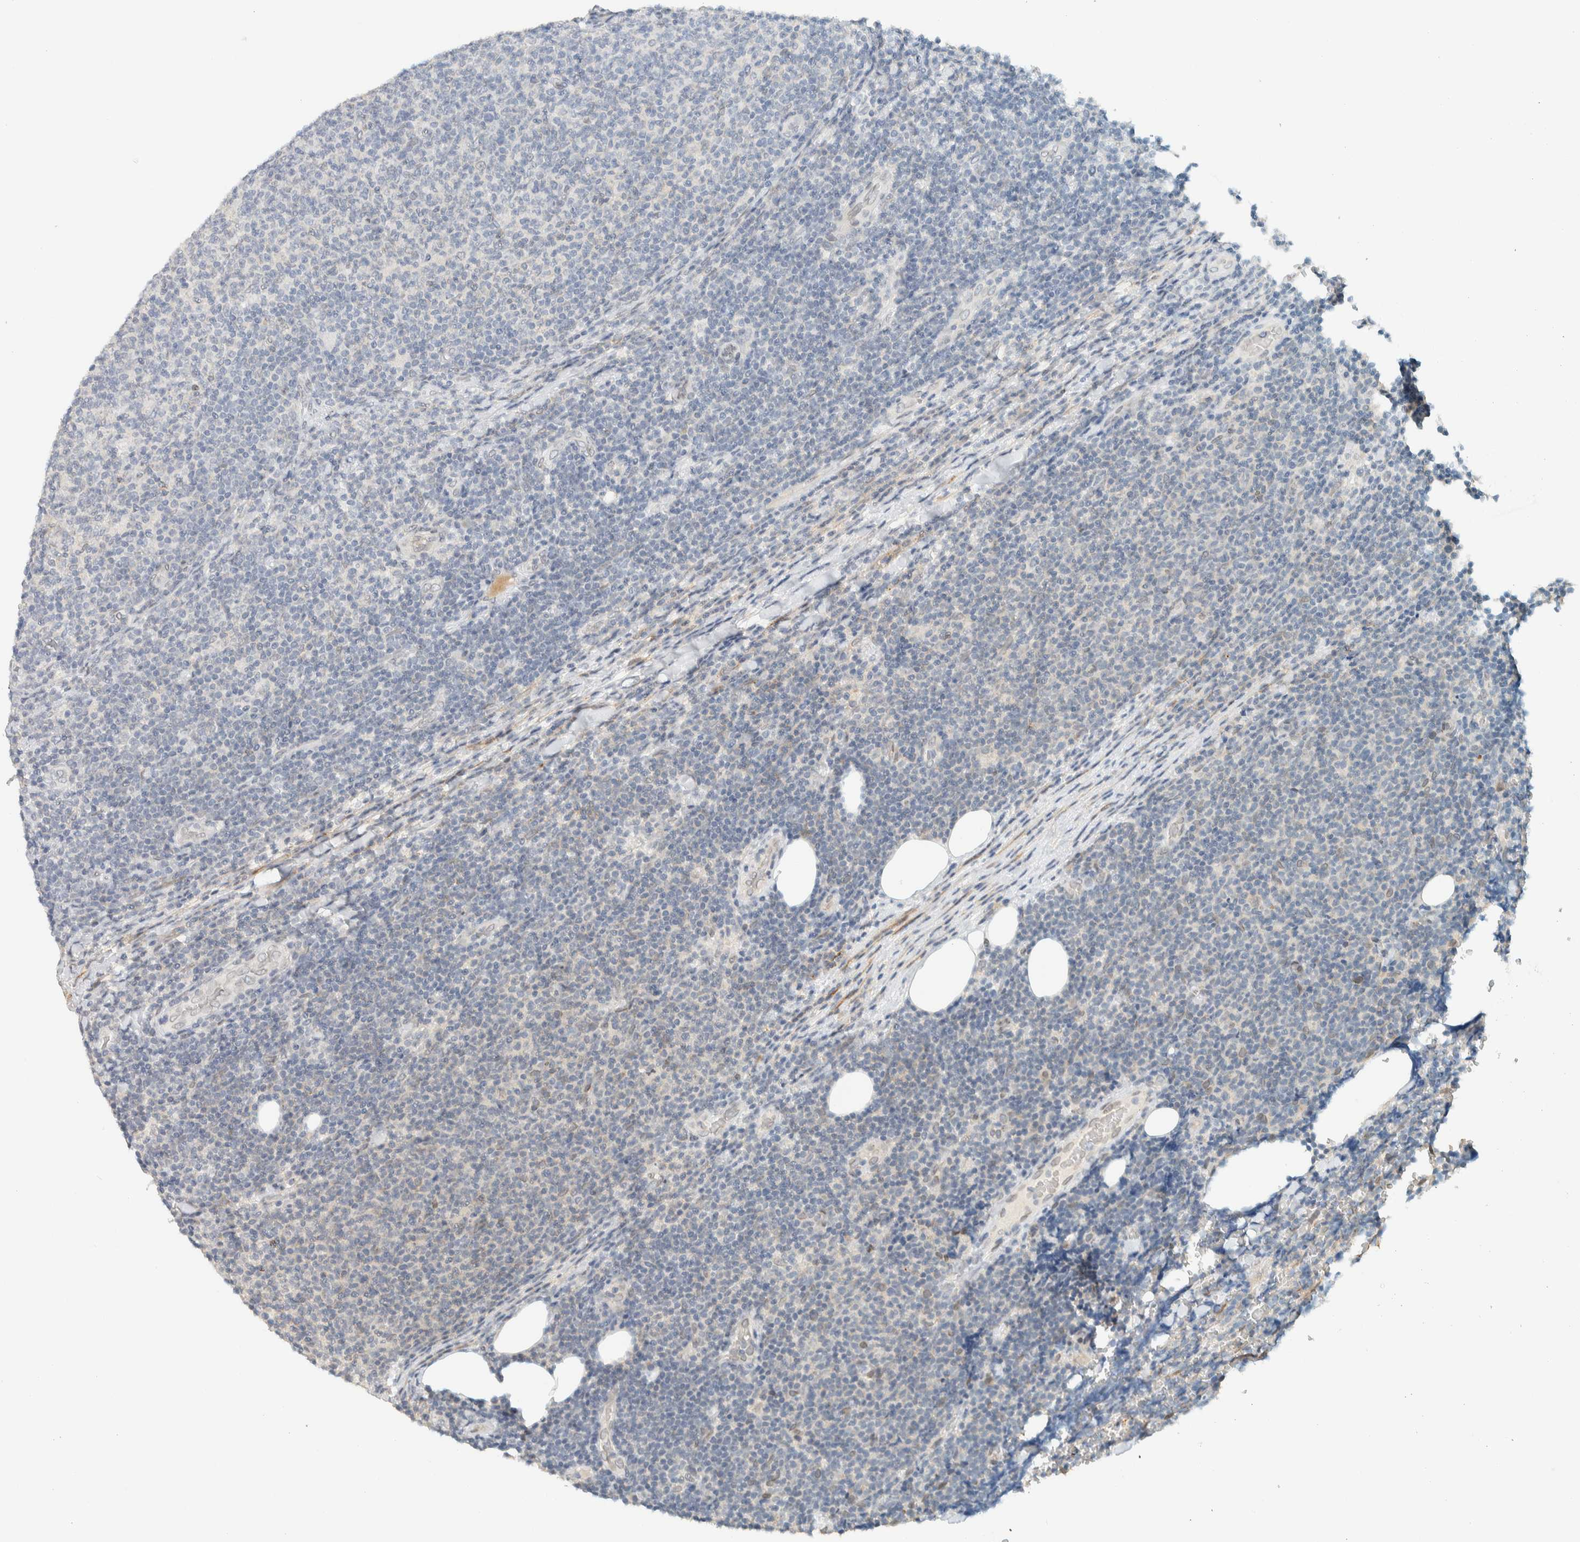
{"staining": {"intensity": "negative", "quantity": "none", "location": "none"}, "tissue": "lymphoma", "cell_type": "Tumor cells", "image_type": "cancer", "snomed": [{"axis": "morphology", "description": "Malignant lymphoma, non-Hodgkin's type, Low grade"}, {"axis": "topography", "description": "Lymph node"}], "caption": "High power microscopy image of an immunohistochemistry (IHC) image of lymphoma, revealing no significant expression in tumor cells. (Brightfield microscopy of DAB IHC at high magnification).", "gene": "C1QTNF12", "patient": {"sex": "male", "age": 66}}